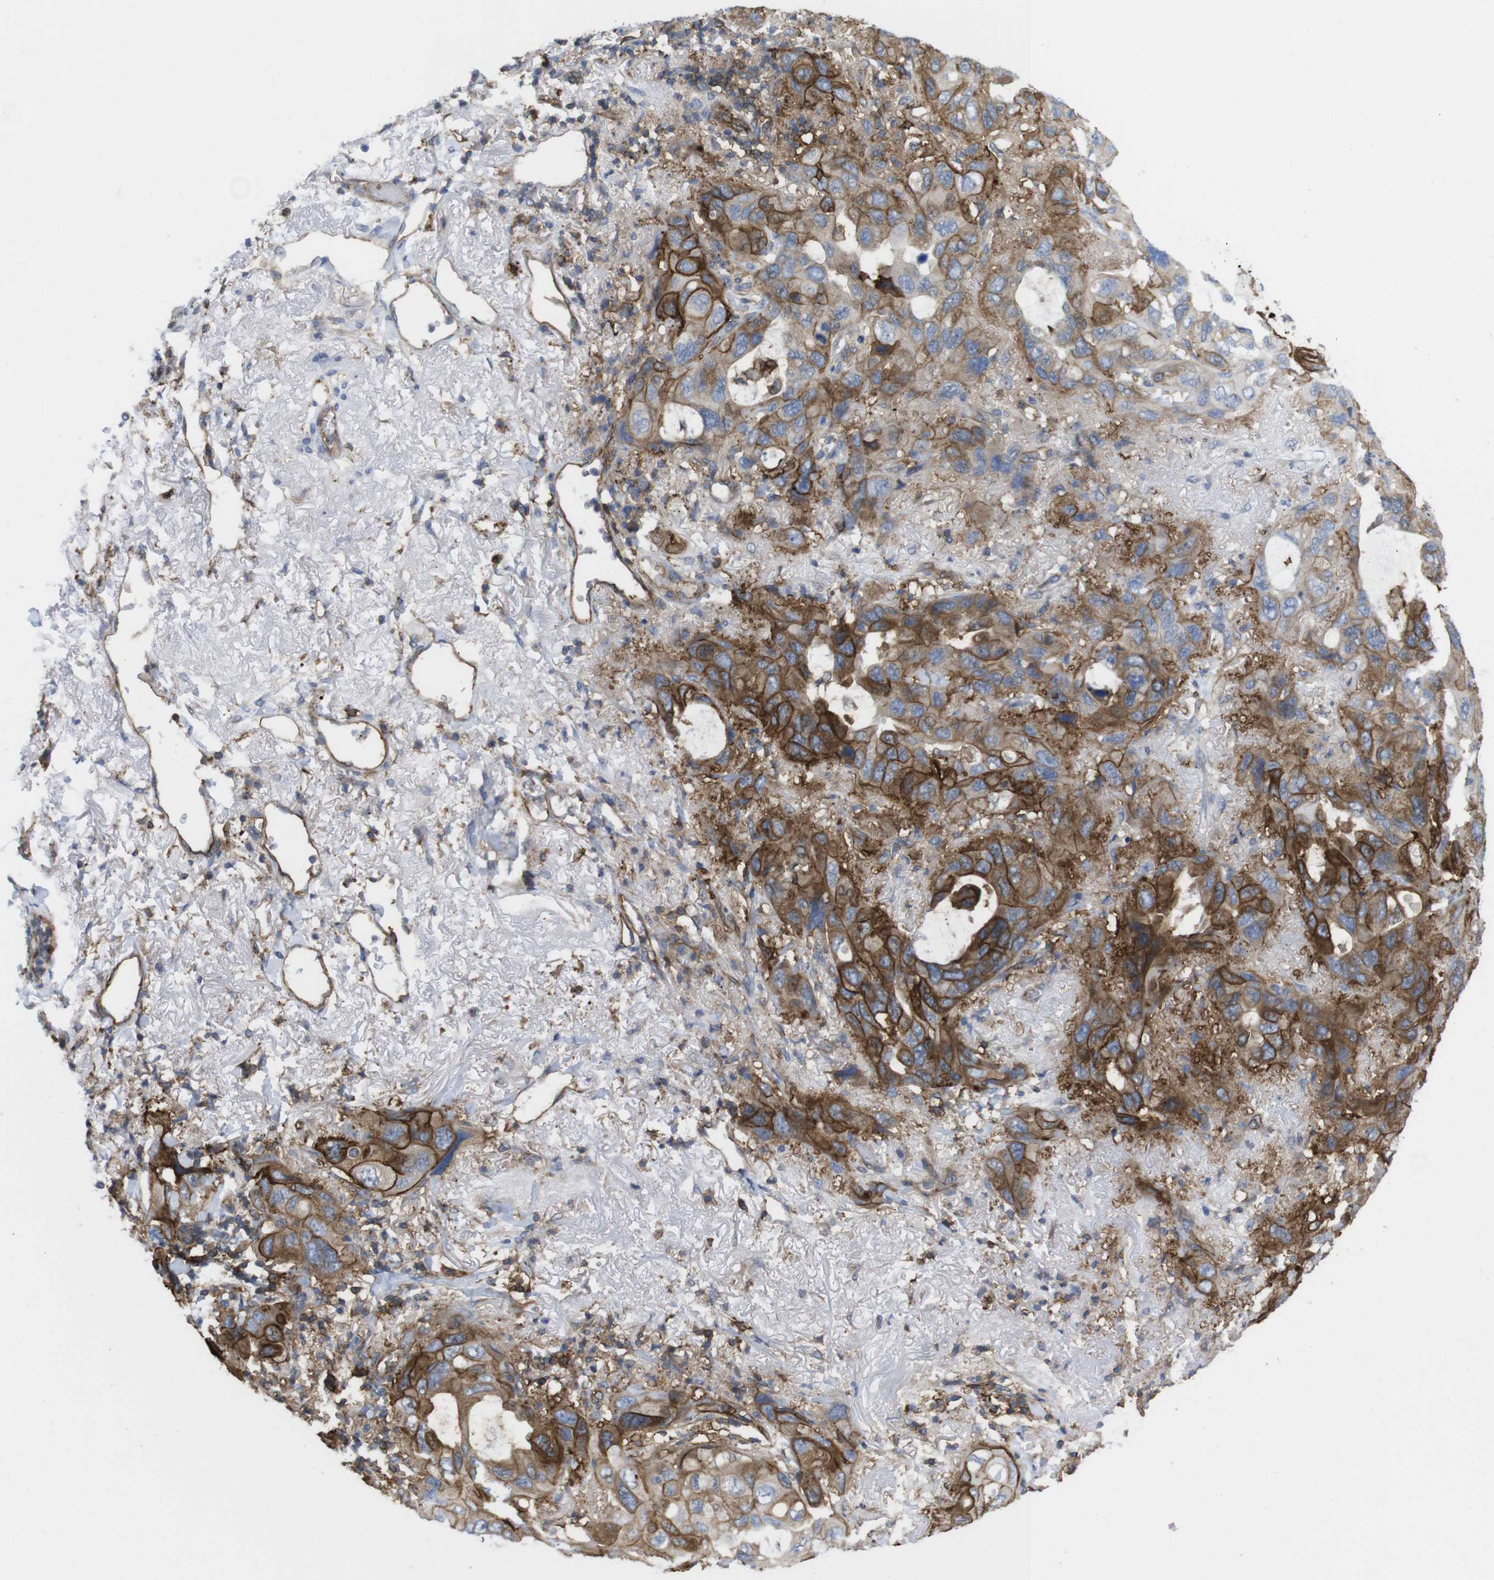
{"staining": {"intensity": "strong", "quantity": "25%-75%", "location": "cytoplasmic/membranous"}, "tissue": "lung cancer", "cell_type": "Tumor cells", "image_type": "cancer", "snomed": [{"axis": "morphology", "description": "Squamous cell carcinoma, NOS"}, {"axis": "topography", "description": "Lung"}], "caption": "Protein expression analysis of human squamous cell carcinoma (lung) reveals strong cytoplasmic/membranous expression in about 25%-75% of tumor cells. The staining is performed using DAB brown chromogen to label protein expression. The nuclei are counter-stained blue using hematoxylin.", "gene": "CCR6", "patient": {"sex": "female", "age": 73}}